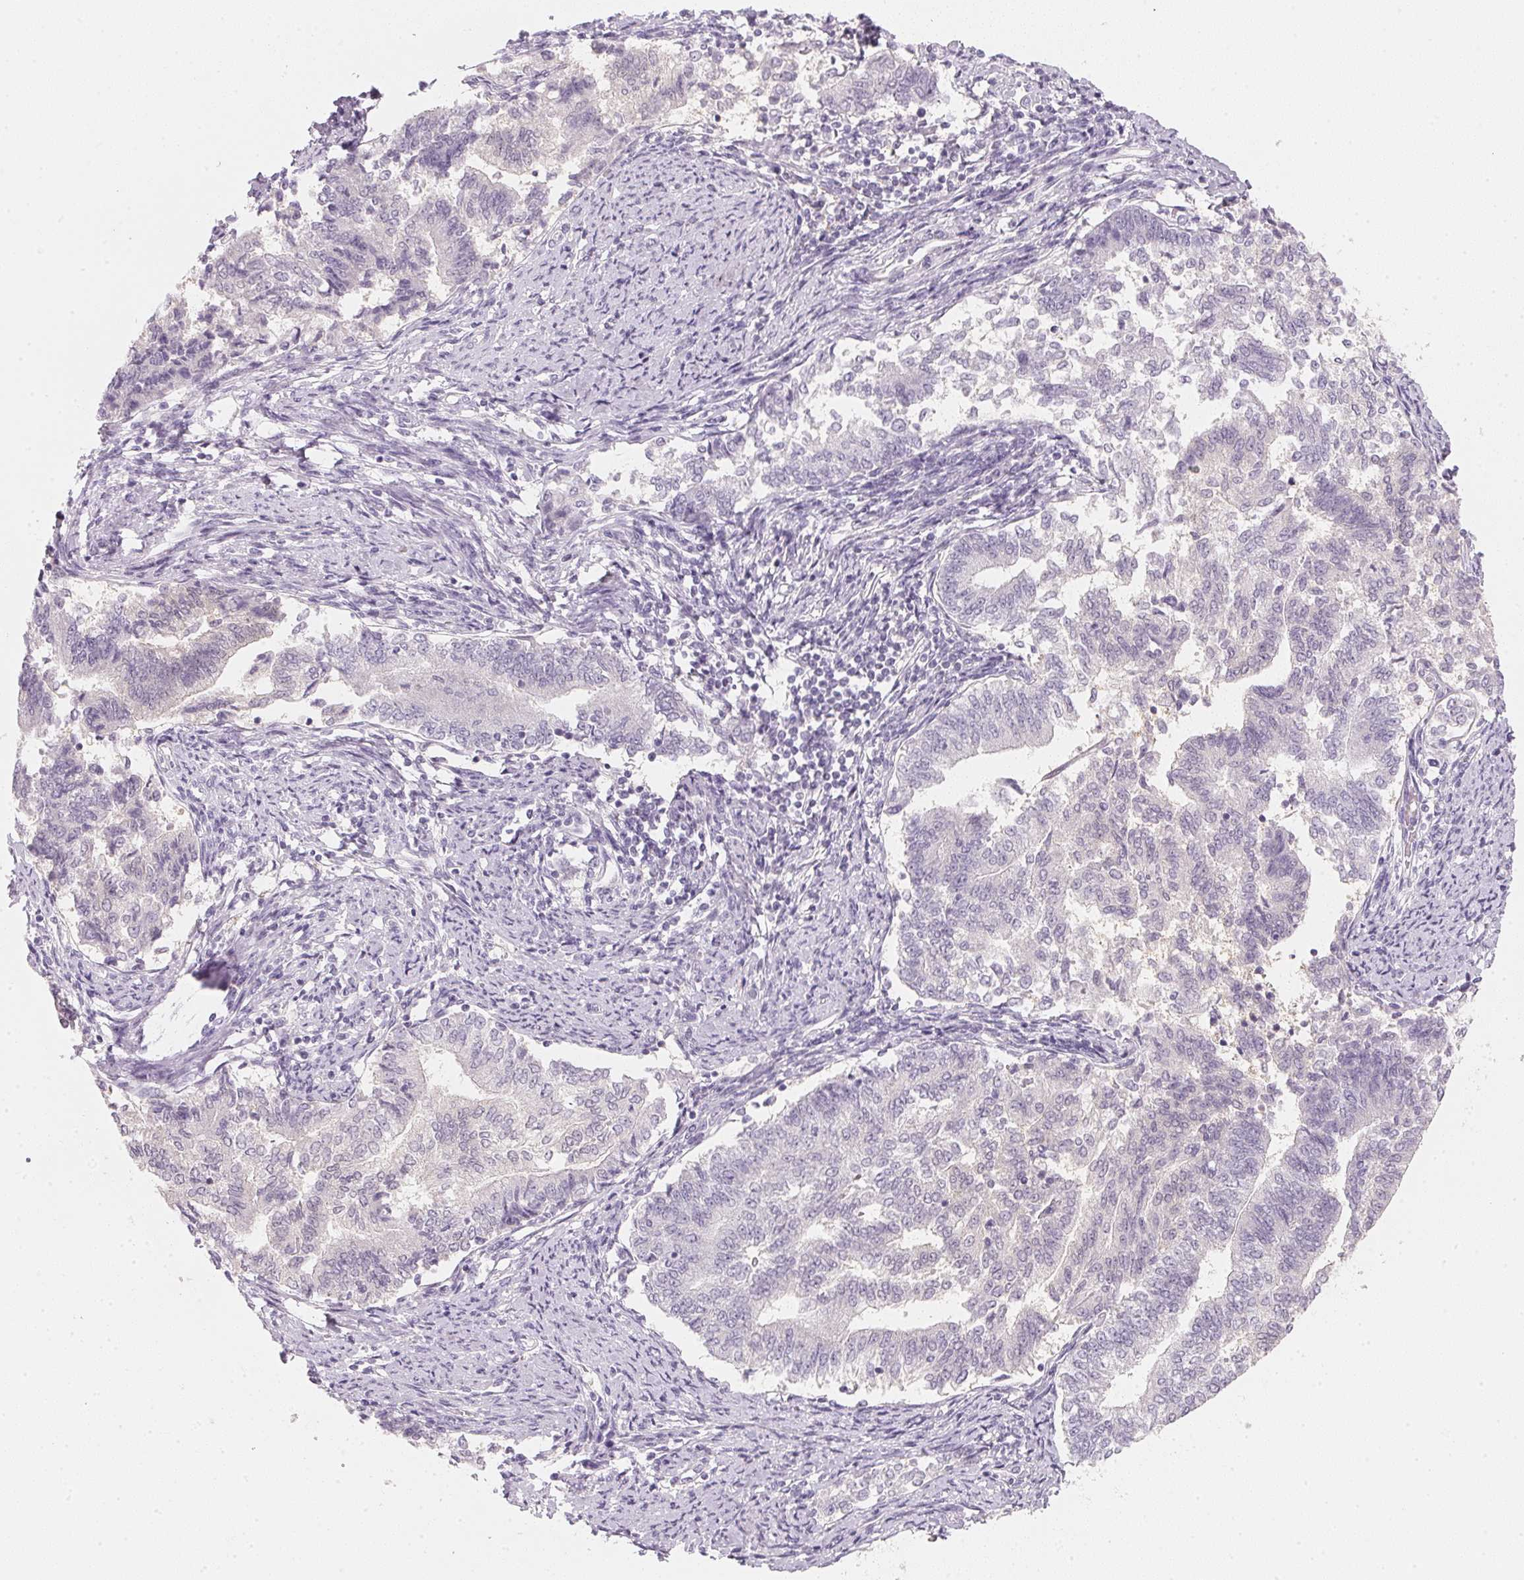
{"staining": {"intensity": "negative", "quantity": "none", "location": "none"}, "tissue": "endometrial cancer", "cell_type": "Tumor cells", "image_type": "cancer", "snomed": [{"axis": "morphology", "description": "Adenocarcinoma, NOS"}, {"axis": "topography", "description": "Endometrium"}], "caption": "High power microscopy image of an immunohistochemistry image of endometrial cancer, revealing no significant staining in tumor cells.", "gene": "CFAP276", "patient": {"sex": "female", "age": 65}}